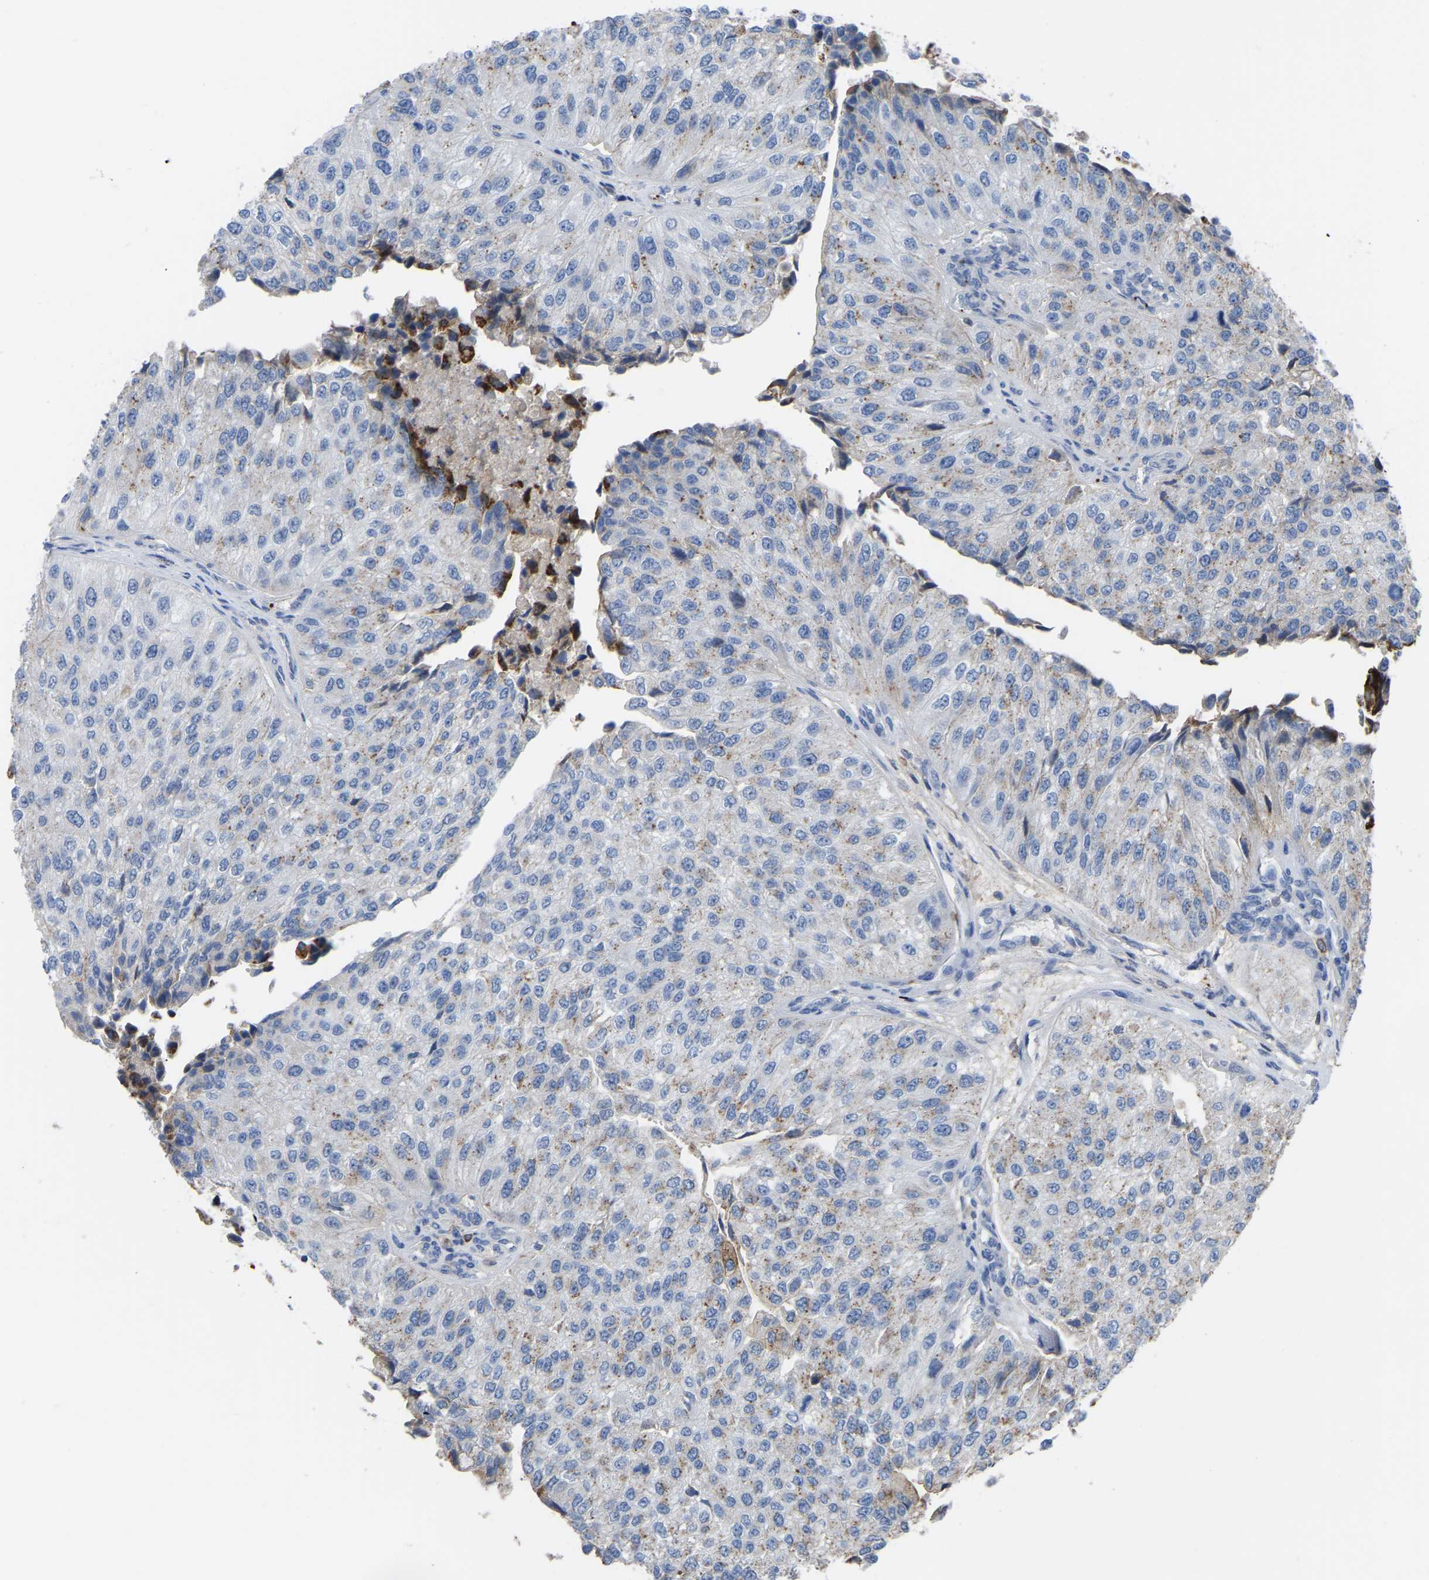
{"staining": {"intensity": "moderate", "quantity": "<25%", "location": "cytoplasmic/membranous"}, "tissue": "urothelial cancer", "cell_type": "Tumor cells", "image_type": "cancer", "snomed": [{"axis": "morphology", "description": "Urothelial carcinoma, High grade"}, {"axis": "topography", "description": "Kidney"}, {"axis": "topography", "description": "Urinary bladder"}], "caption": "Protein positivity by immunohistochemistry (IHC) demonstrates moderate cytoplasmic/membranous positivity in approximately <25% of tumor cells in urothelial carcinoma (high-grade).", "gene": "ZNF449", "patient": {"sex": "male", "age": 77}}